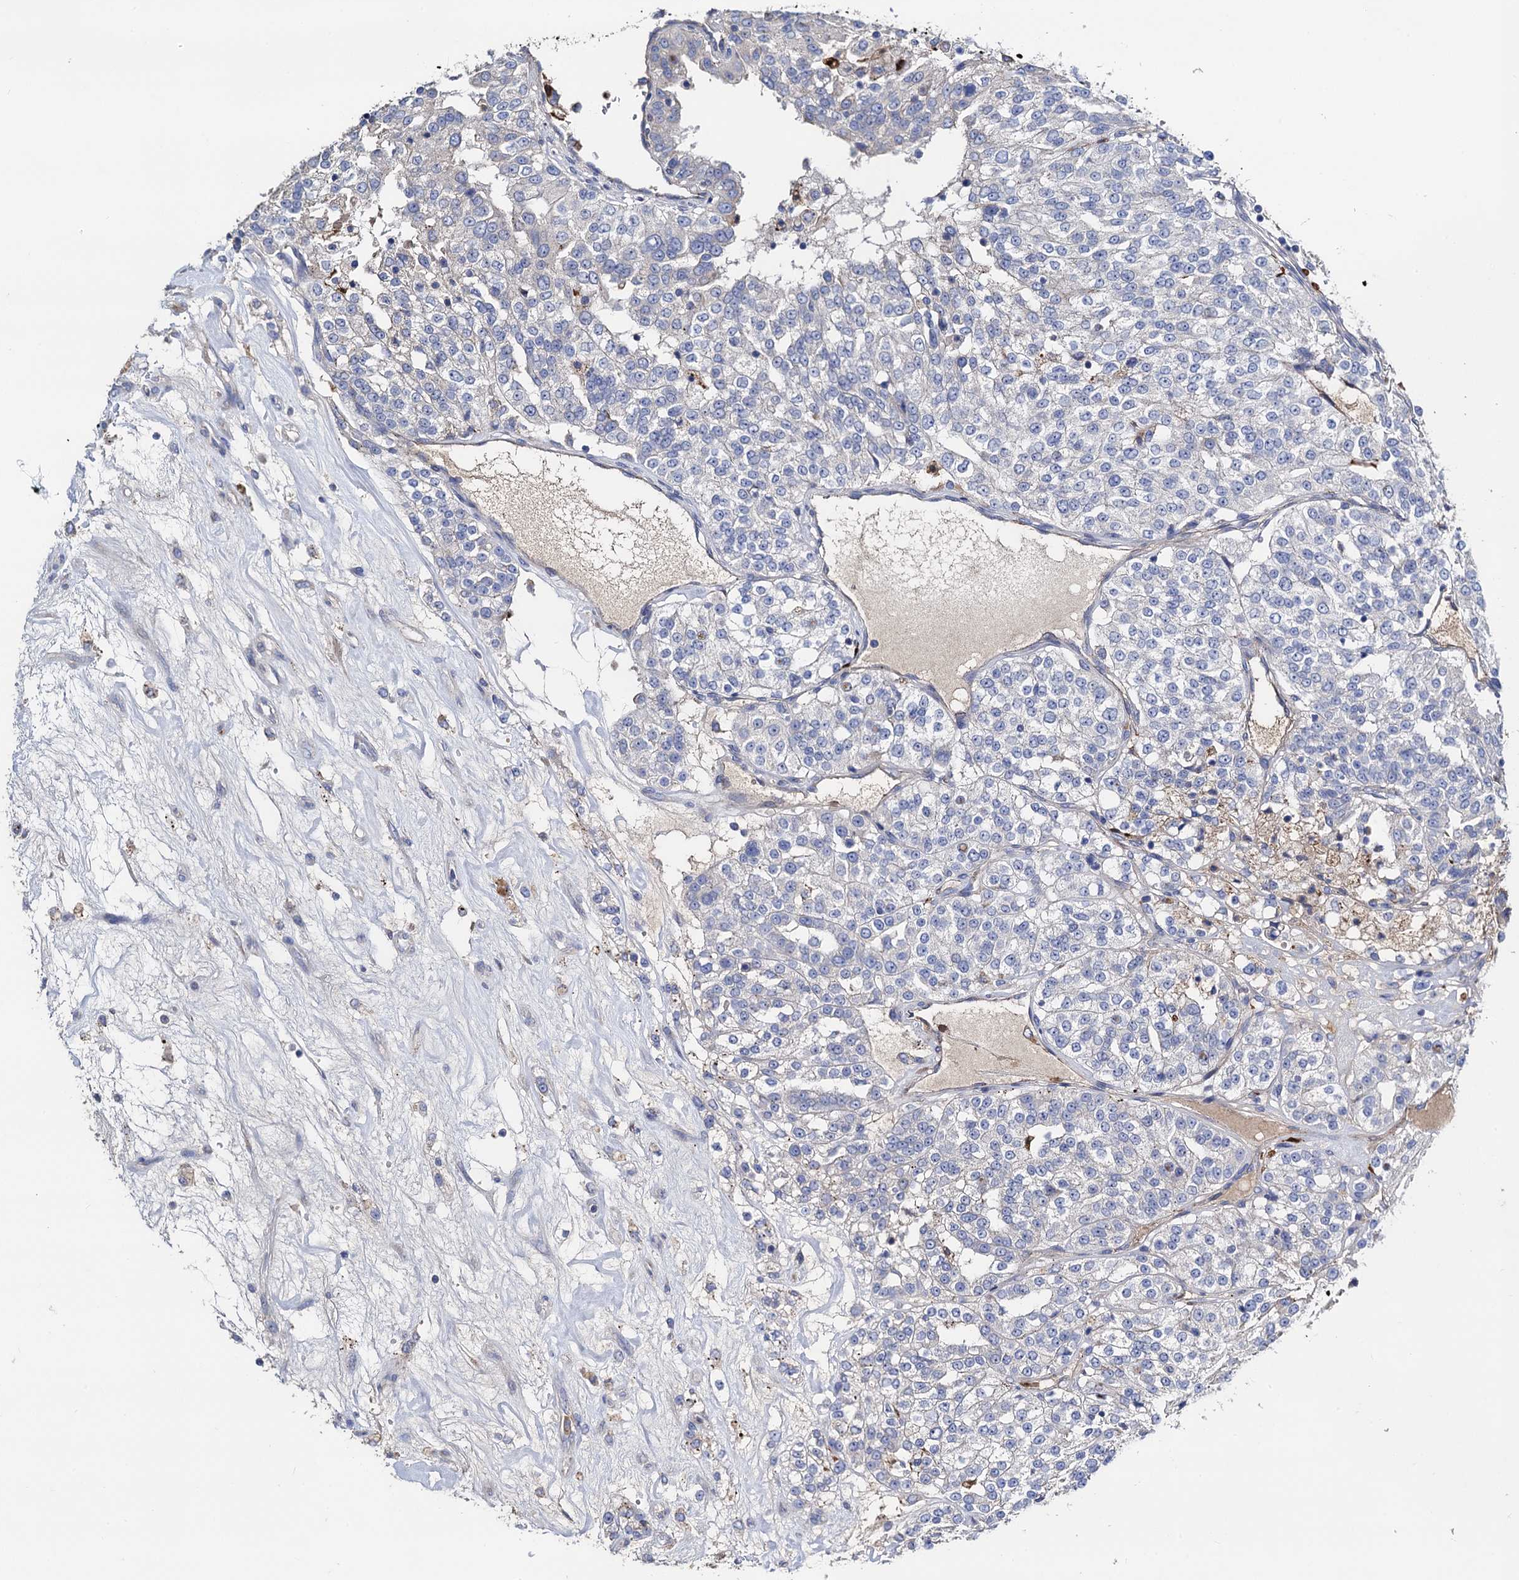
{"staining": {"intensity": "negative", "quantity": "none", "location": "none"}, "tissue": "renal cancer", "cell_type": "Tumor cells", "image_type": "cancer", "snomed": [{"axis": "morphology", "description": "Adenocarcinoma, NOS"}, {"axis": "topography", "description": "Kidney"}], "caption": "This is an immunohistochemistry photomicrograph of human renal adenocarcinoma. There is no expression in tumor cells.", "gene": "FREM3", "patient": {"sex": "female", "age": 63}}